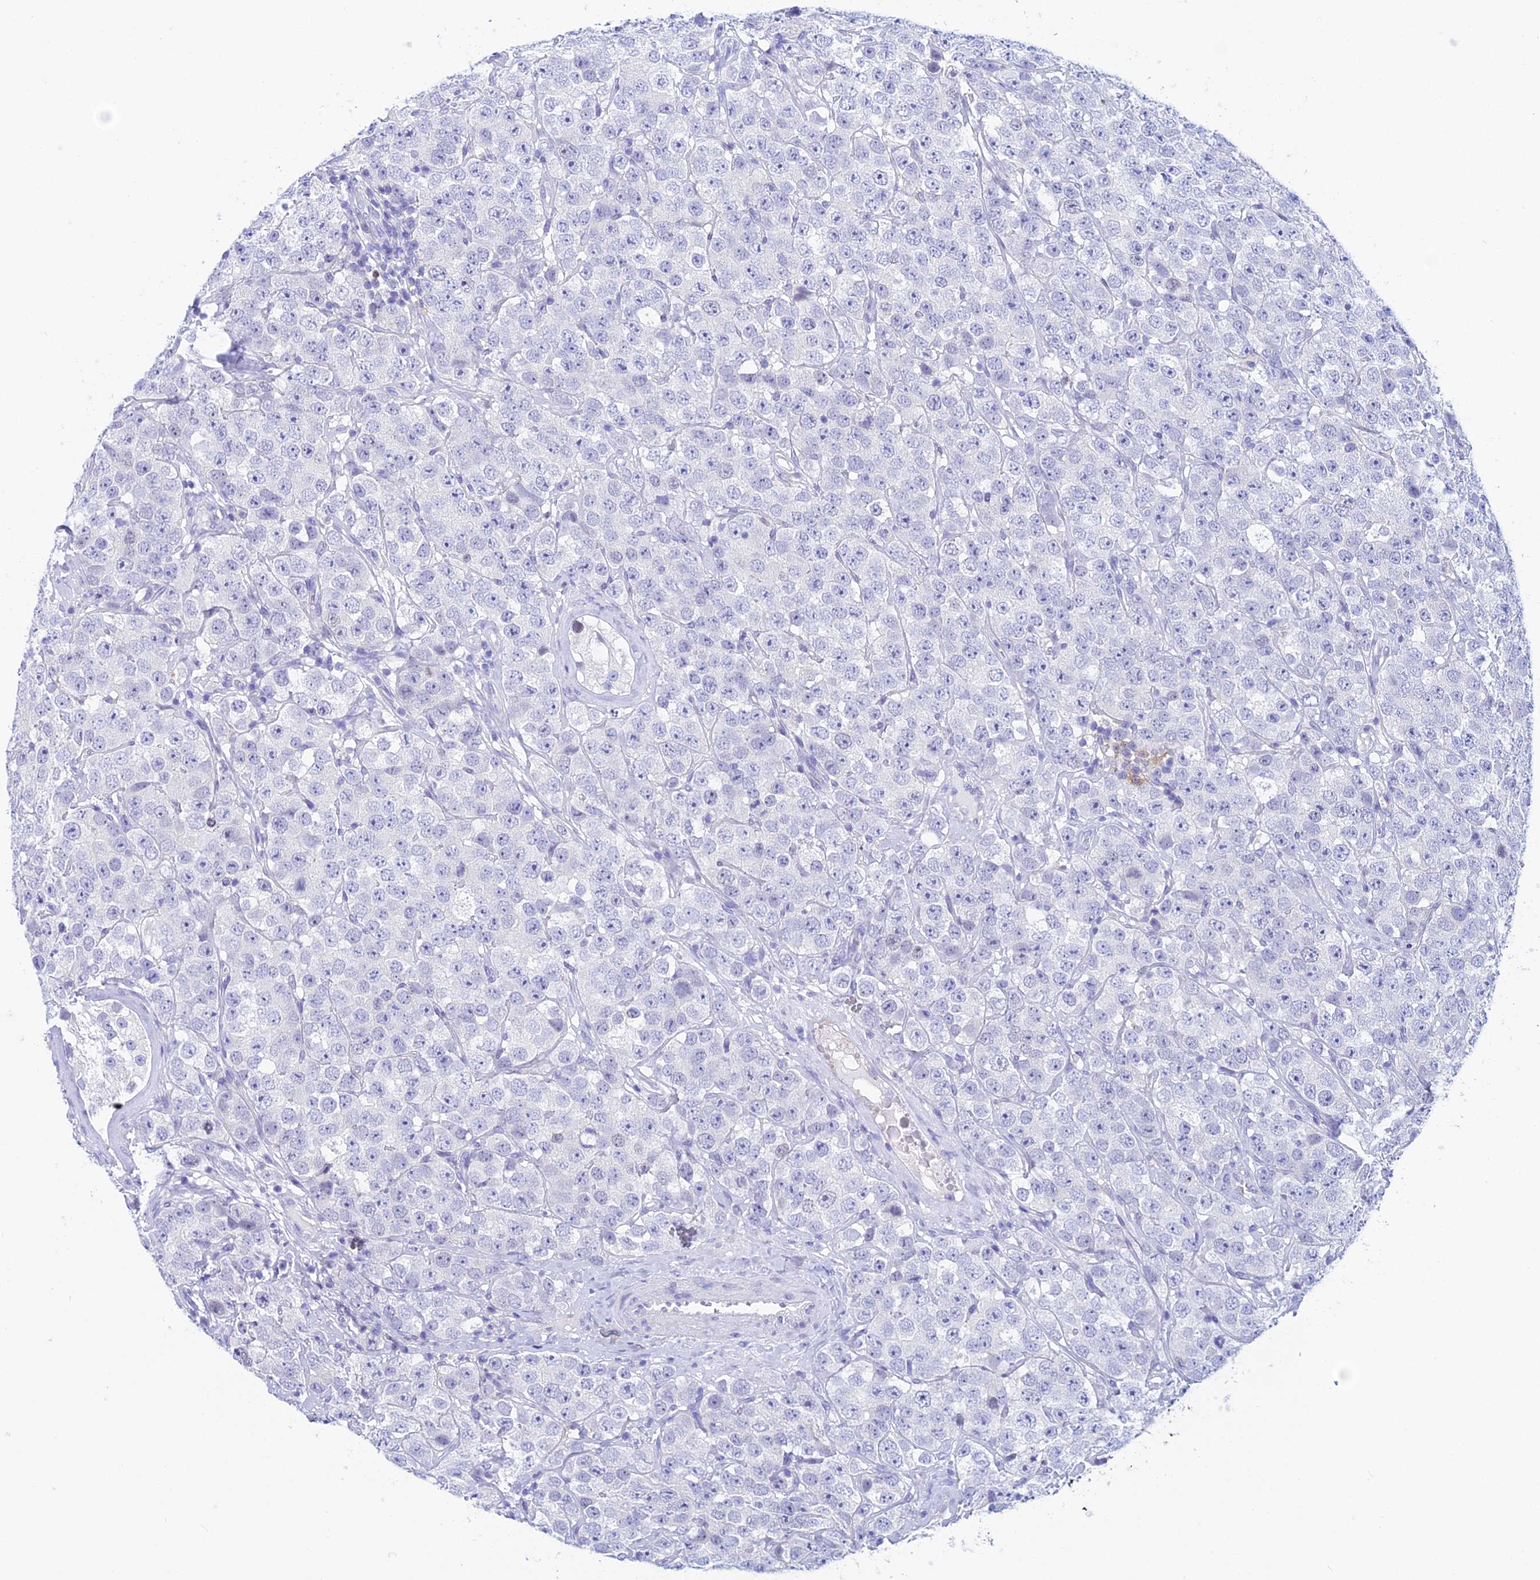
{"staining": {"intensity": "negative", "quantity": "none", "location": "none"}, "tissue": "testis cancer", "cell_type": "Tumor cells", "image_type": "cancer", "snomed": [{"axis": "morphology", "description": "Seminoma, NOS"}, {"axis": "topography", "description": "Testis"}], "caption": "High power microscopy micrograph of an IHC micrograph of testis seminoma, revealing no significant staining in tumor cells.", "gene": "KCNK17", "patient": {"sex": "male", "age": 28}}